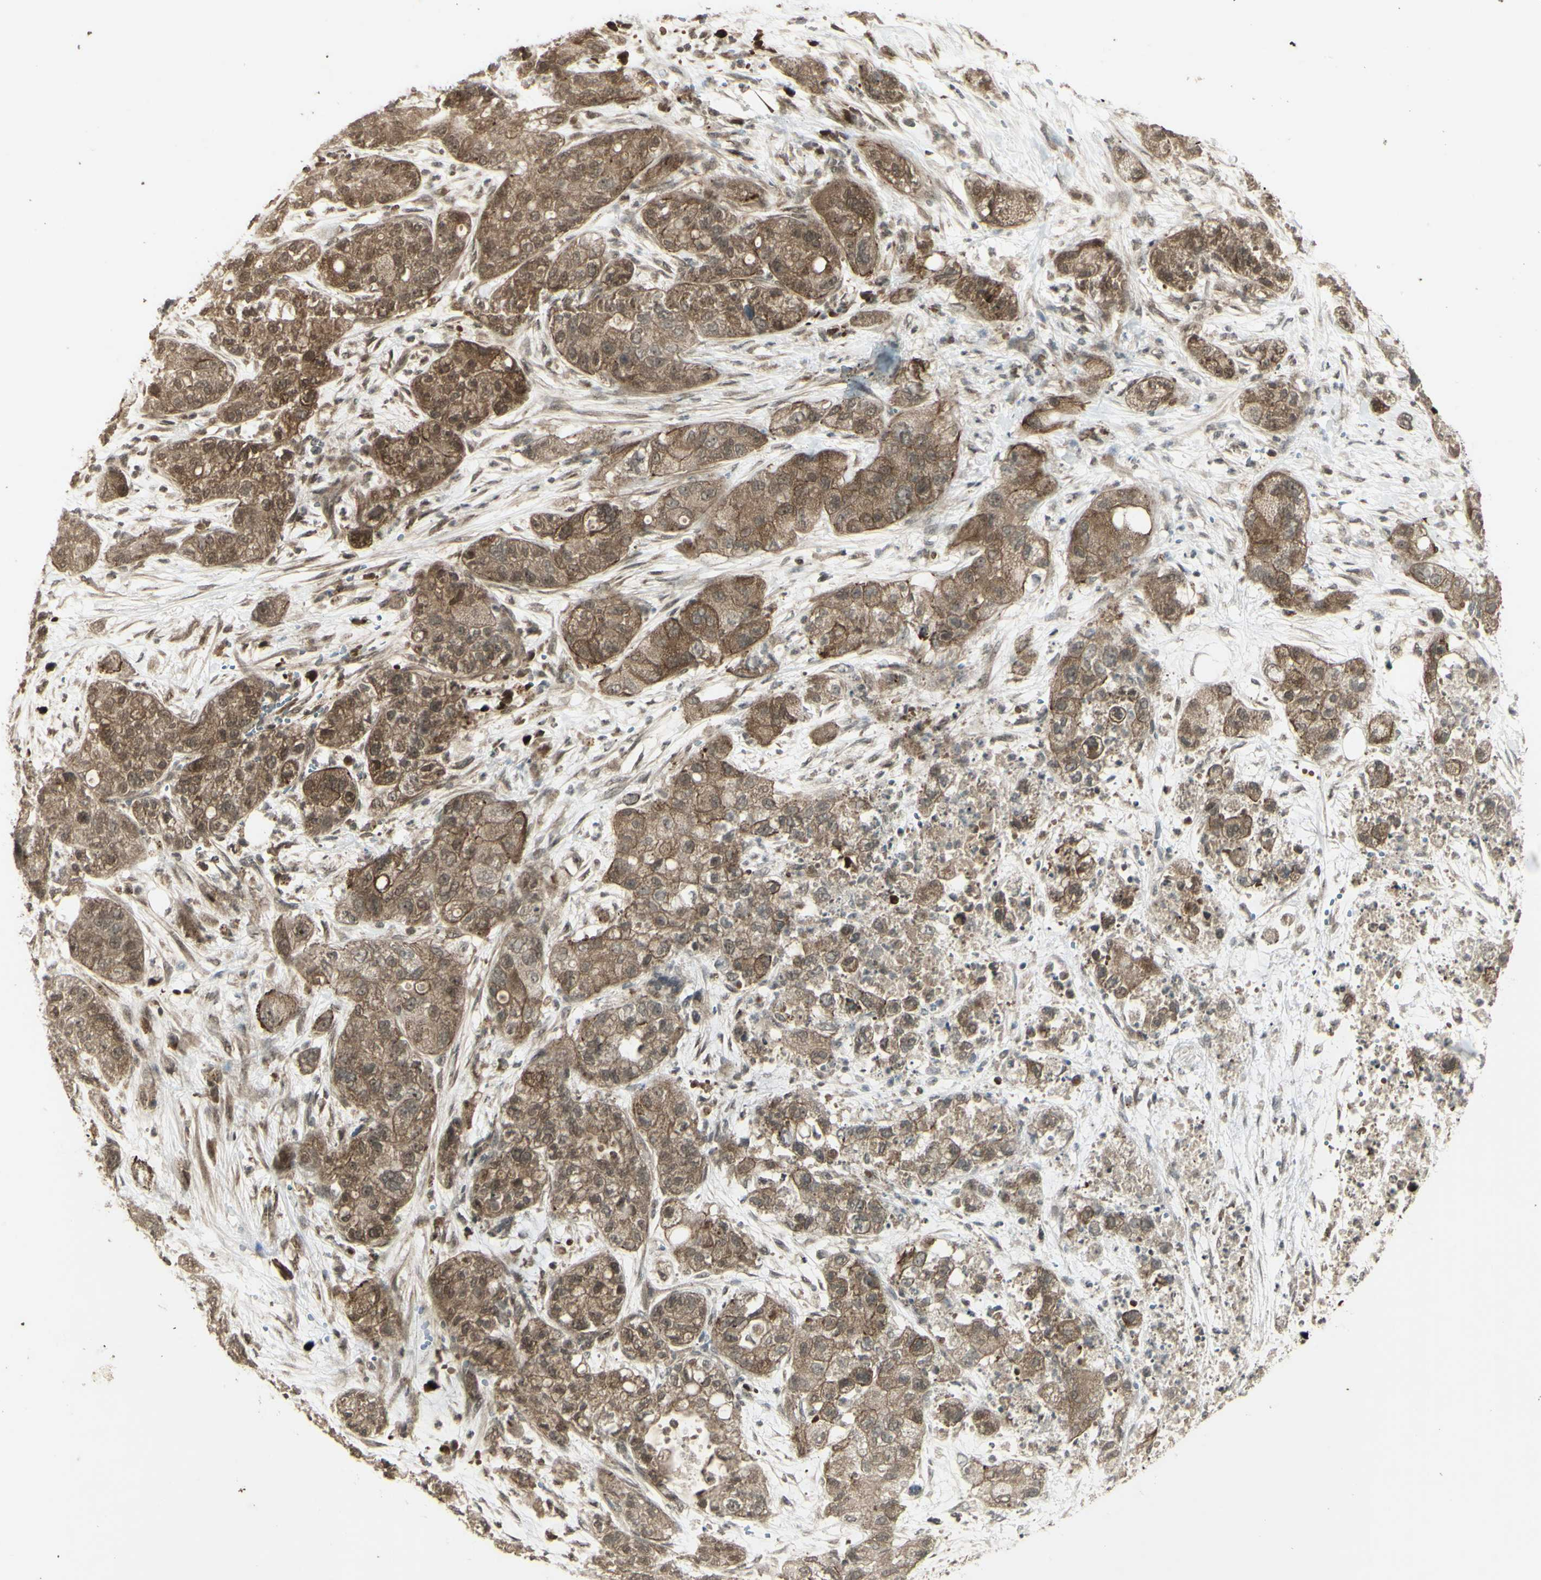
{"staining": {"intensity": "moderate", "quantity": ">75%", "location": "cytoplasmic/membranous"}, "tissue": "pancreatic cancer", "cell_type": "Tumor cells", "image_type": "cancer", "snomed": [{"axis": "morphology", "description": "Adenocarcinoma, NOS"}, {"axis": "topography", "description": "Pancreas"}], "caption": "Immunohistochemistry (IHC) of human pancreatic adenocarcinoma demonstrates medium levels of moderate cytoplasmic/membranous positivity in approximately >75% of tumor cells.", "gene": "BLNK", "patient": {"sex": "female", "age": 78}}